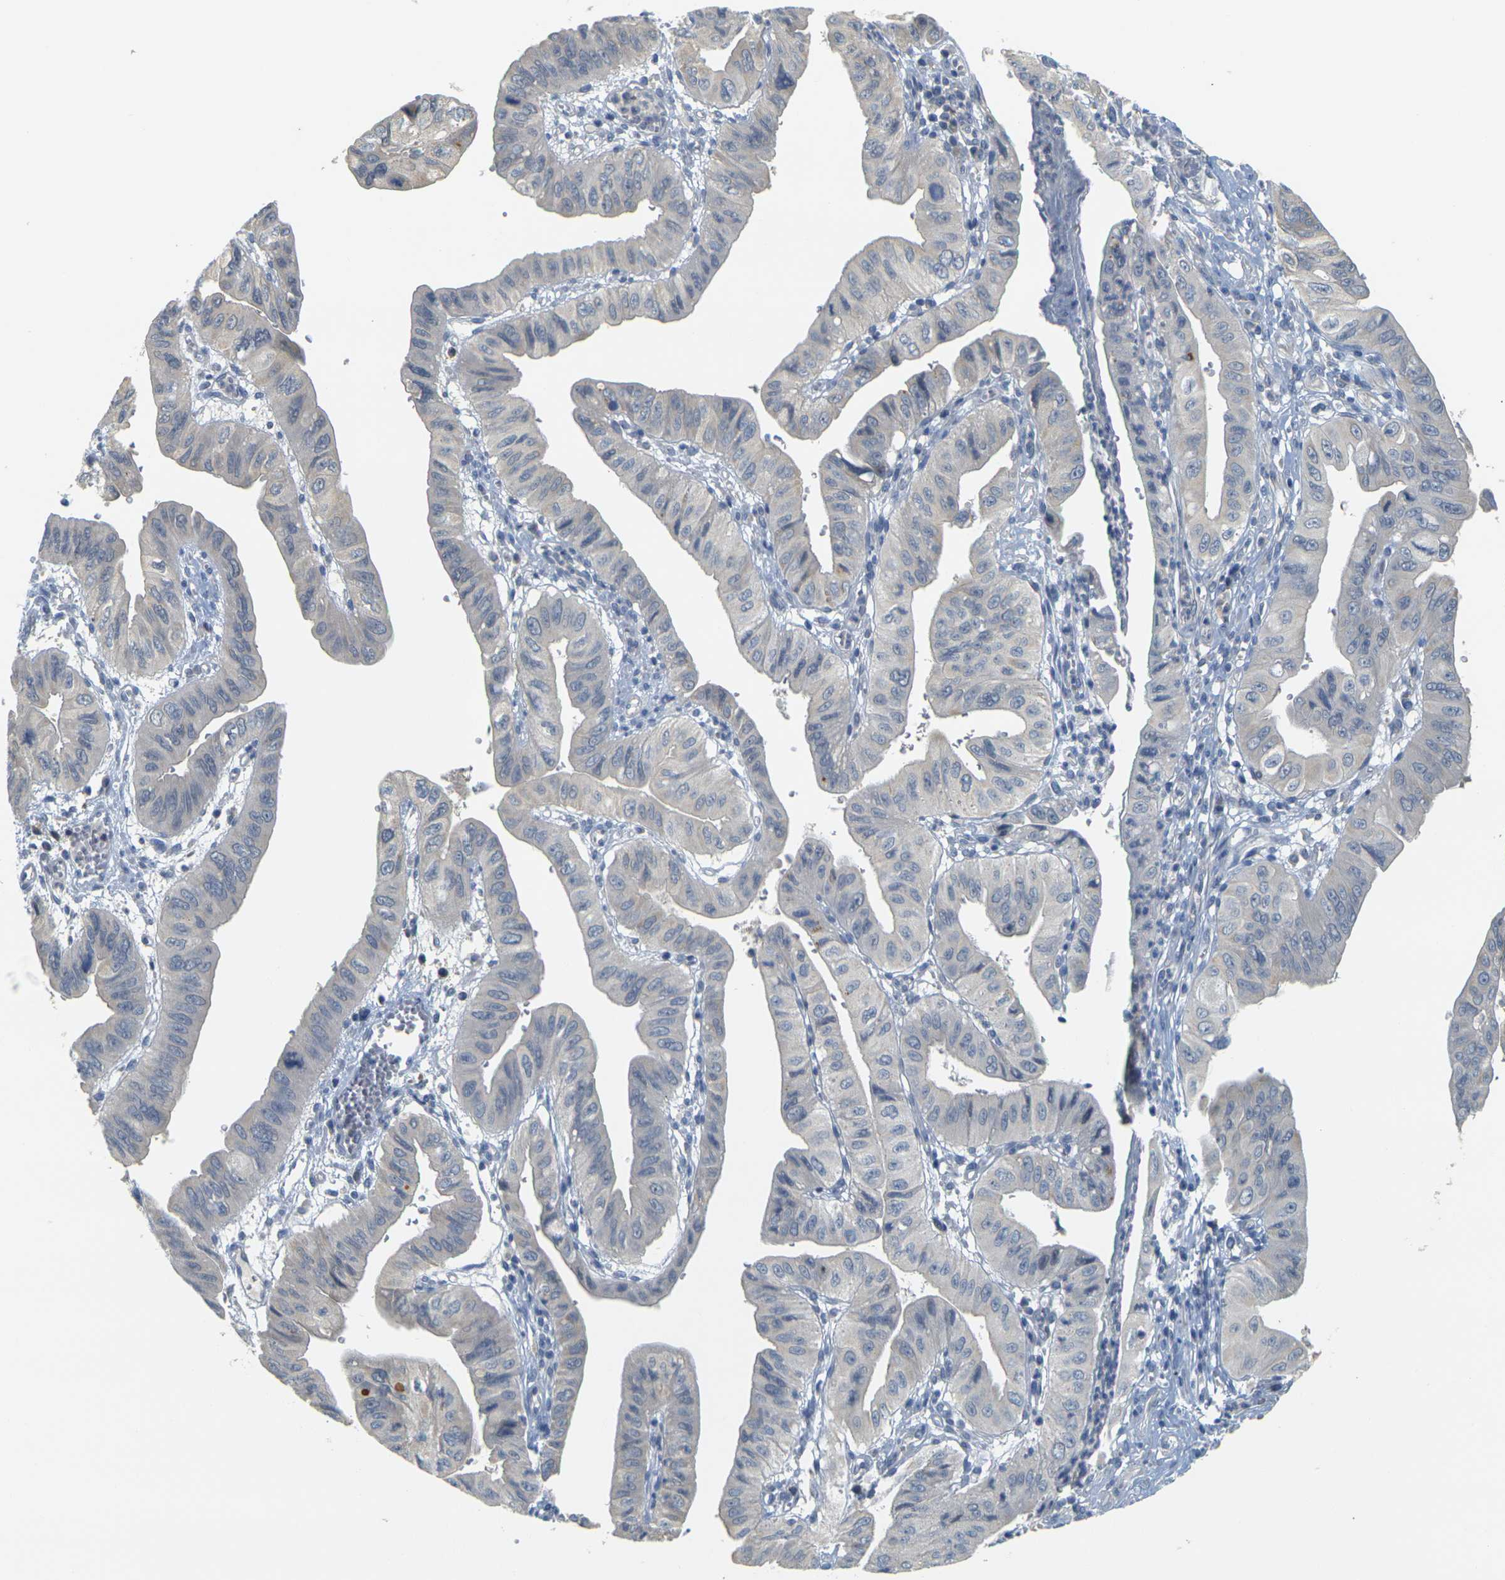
{"staining": {"intensity": "negative", "quantity": "none", "location": "none"}, "tissue": "pancreatic cancer", "cell_type": "Tumor cells", "image_type": "cancer", "snomed": [{"axis": "morphology", "description": "Normal tissue, NOS"}, {"axis": "topography", "description": "Lymph node"}], "caption": "This is an IHC photomicrograph of human pancreatic cancer. There is no staining in tumor cells.", "gene": "GDAP1", "patient": {"sex": "male", "age": 50}}